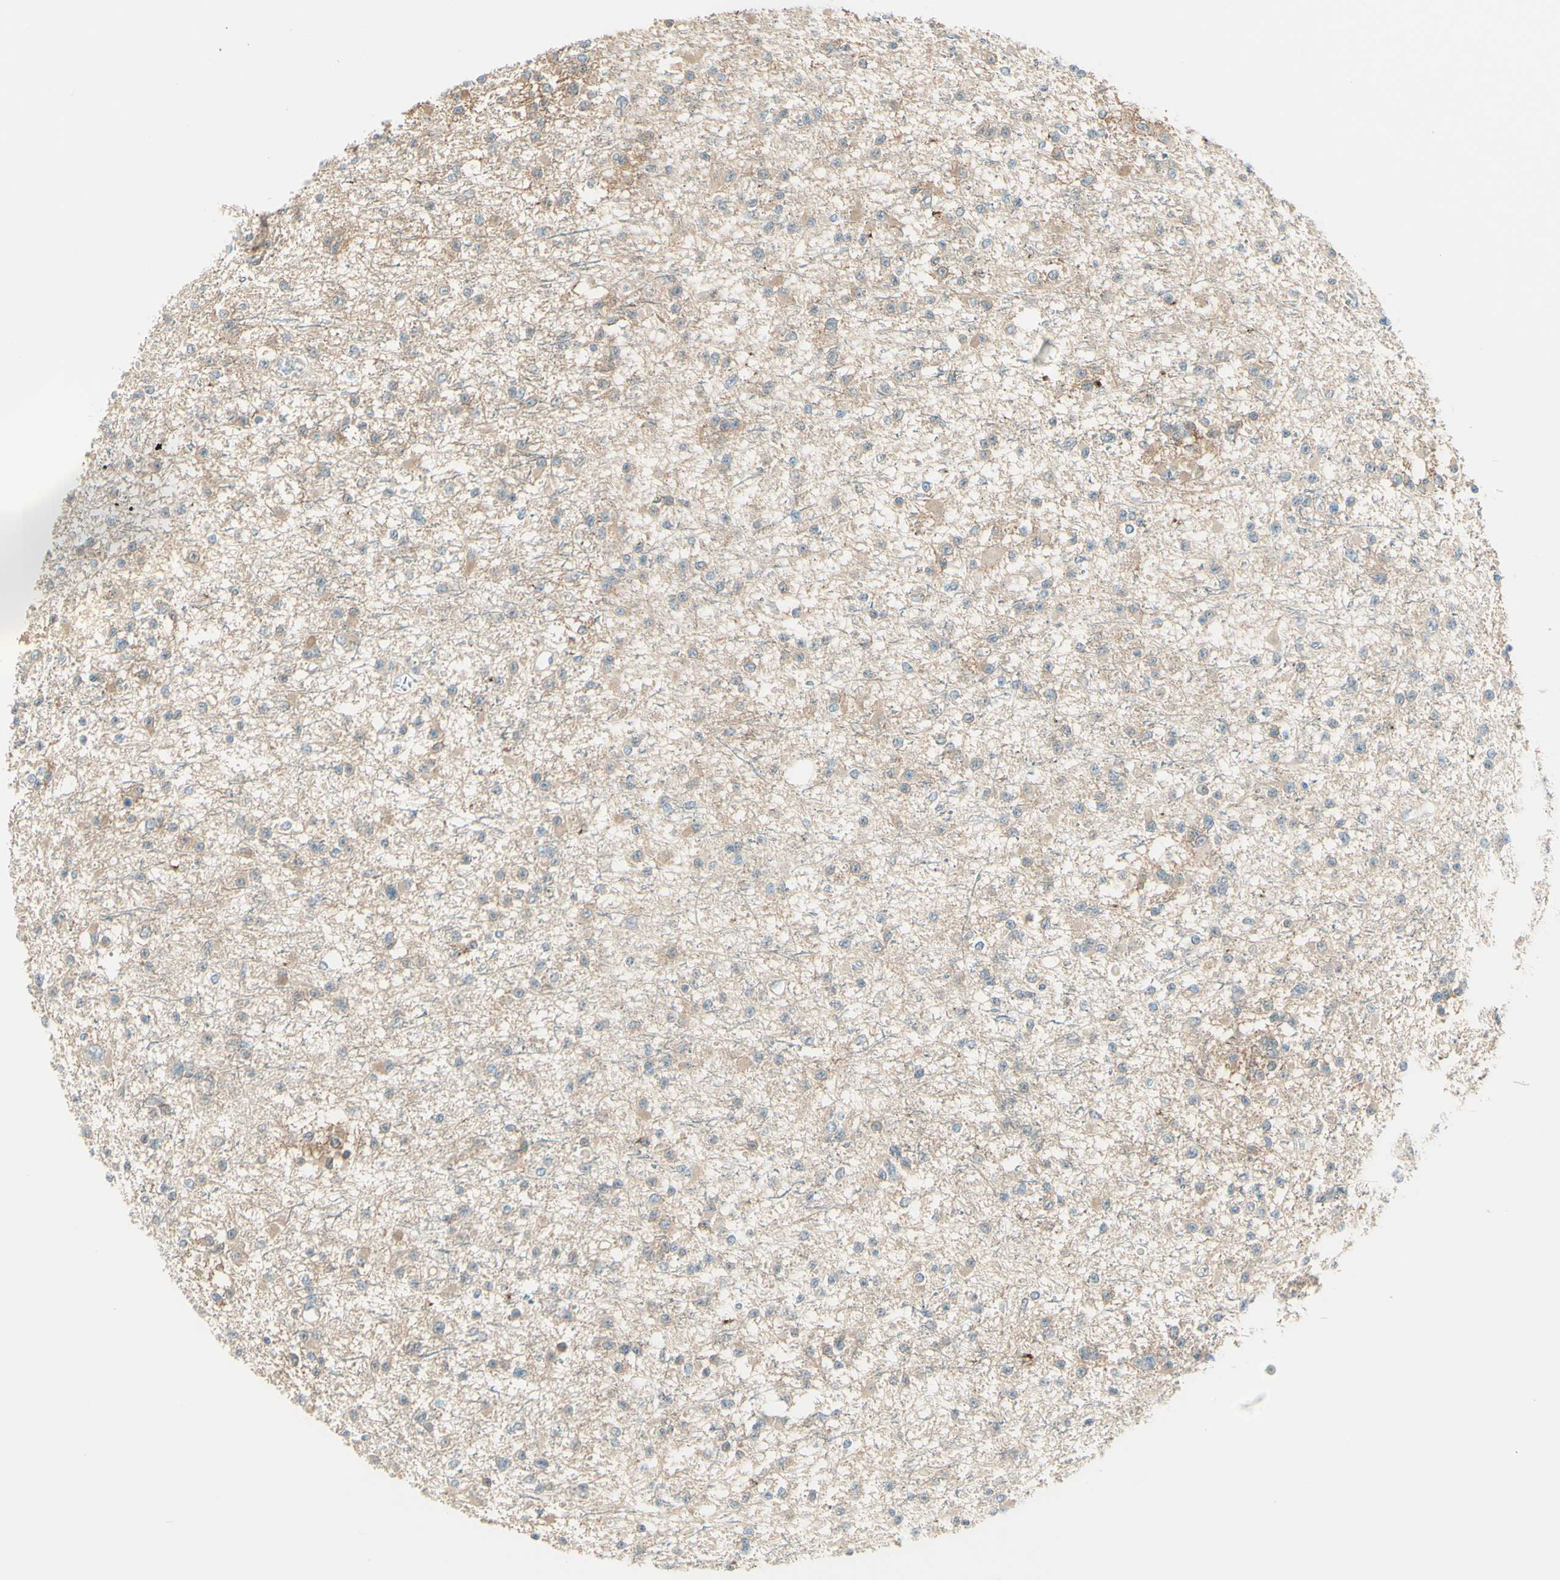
{"staining": {"intensity": "weak", "quantity": "<25%", "location": "cytoplasmic/membranous"}, "tissue": "glioma", "cell_type": "Tumor cells", "image_type": "cancer", "snomed": [{"axis": "morphology", "description": "Glioma, malignant, Low grade"}, {"axis": "topography", "description": "Brain"}], "caption": "This is a micrograph of immunohistochemistry staining of low-grade glioma (malignant), which shows no positivity in tumor cells.", "gene": "NCBP2L", "patient": {"sex": "female", "age": 22}}